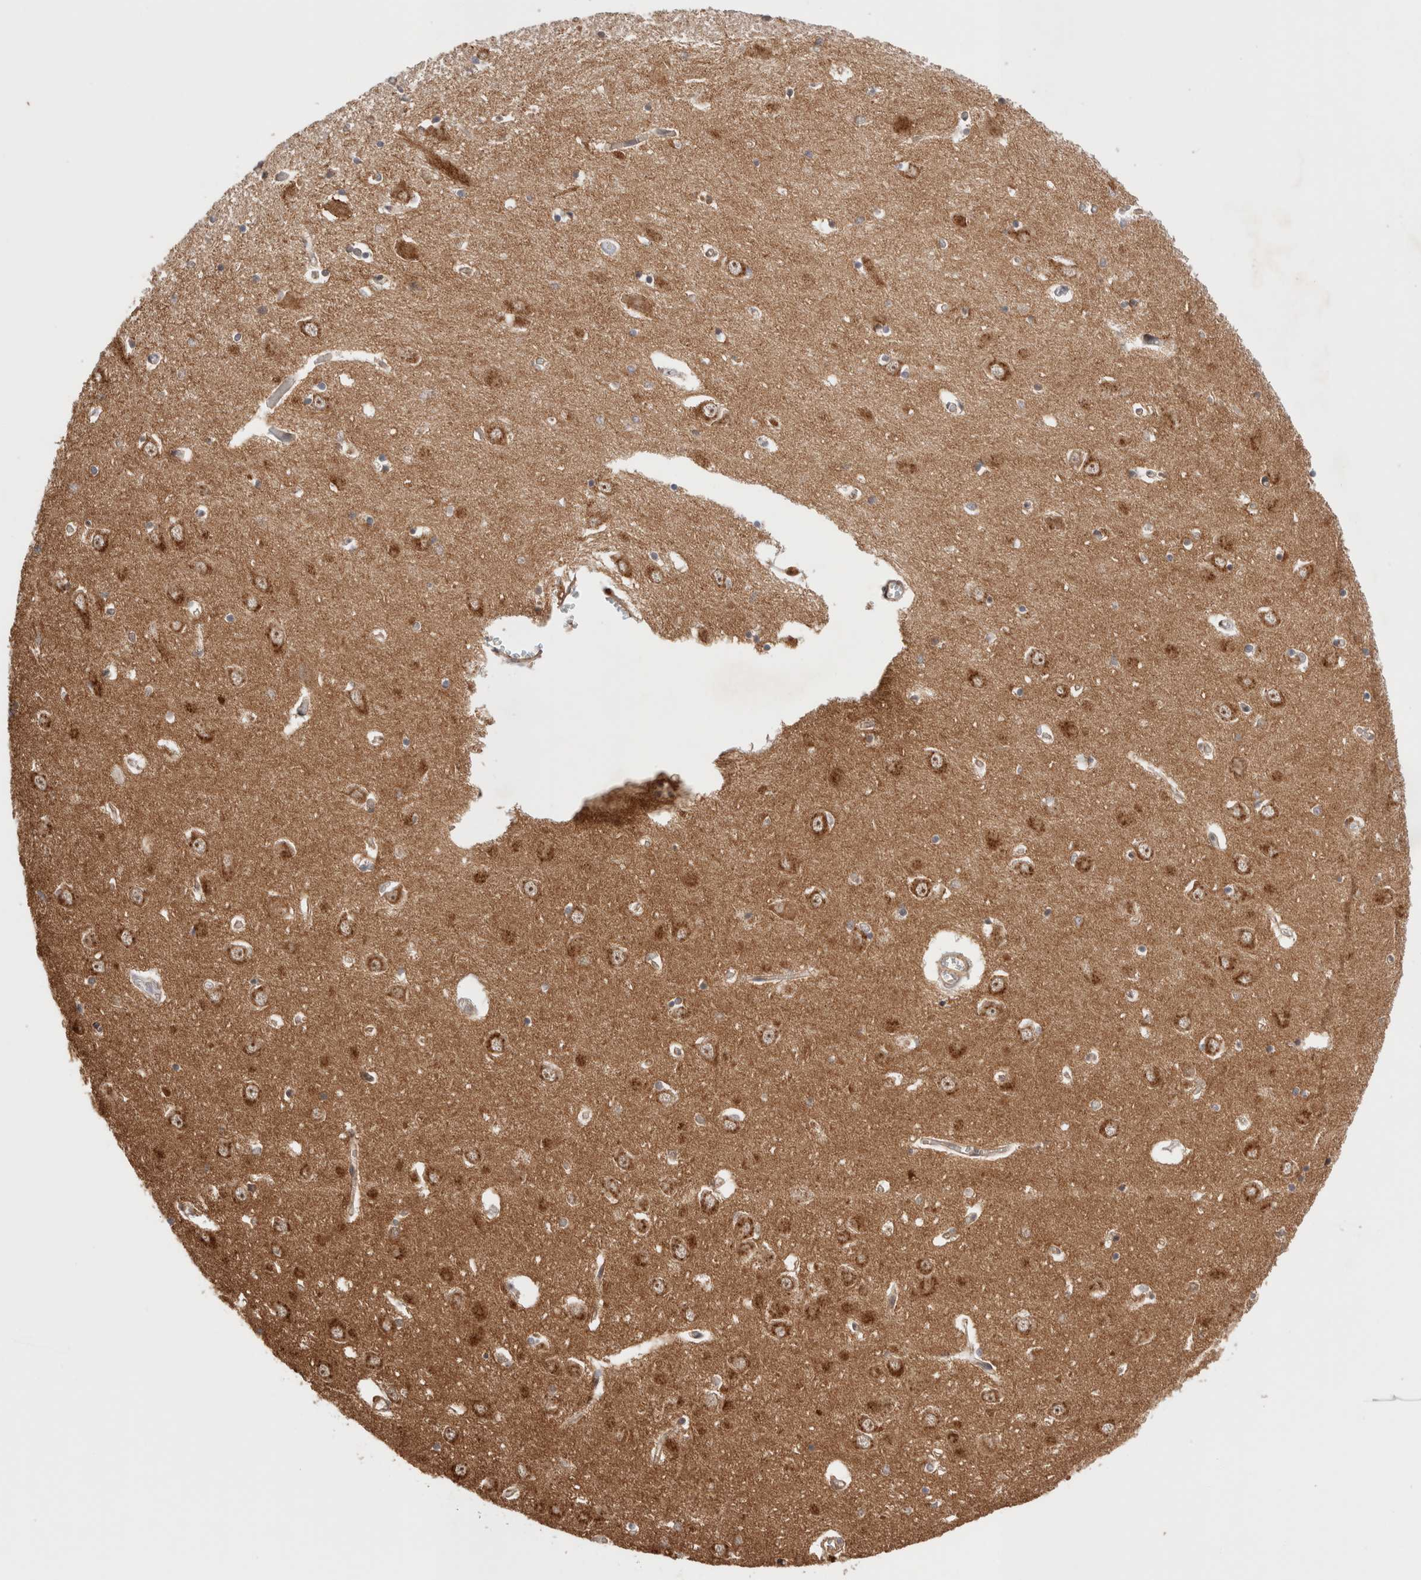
{"staining": {"intensity": "weak", "quantity": ">75%", "location": "cytoplasmic/membranous"}, "tissue": "hippocampus", "cell_type": "Glial cells", "image_type": "normal", "snomed": [{"axis": "morphology", "description": "Normal tissue, NOS"}, {"axis": "topography", "description": "Hippocampus"}], "caption": "Immunohistochemistry photomicrograph of benign hippocampus: hippocampus stained using immunohistochemistry (IHC) shows low levels of weak protein expression localized specifically in the cytoplasmic/membranous of glial cells, appearing as a cytoplasmic/membranous brown color.", "gene": "SIKE1", "patient": {"sex": "male", "age": 70}}